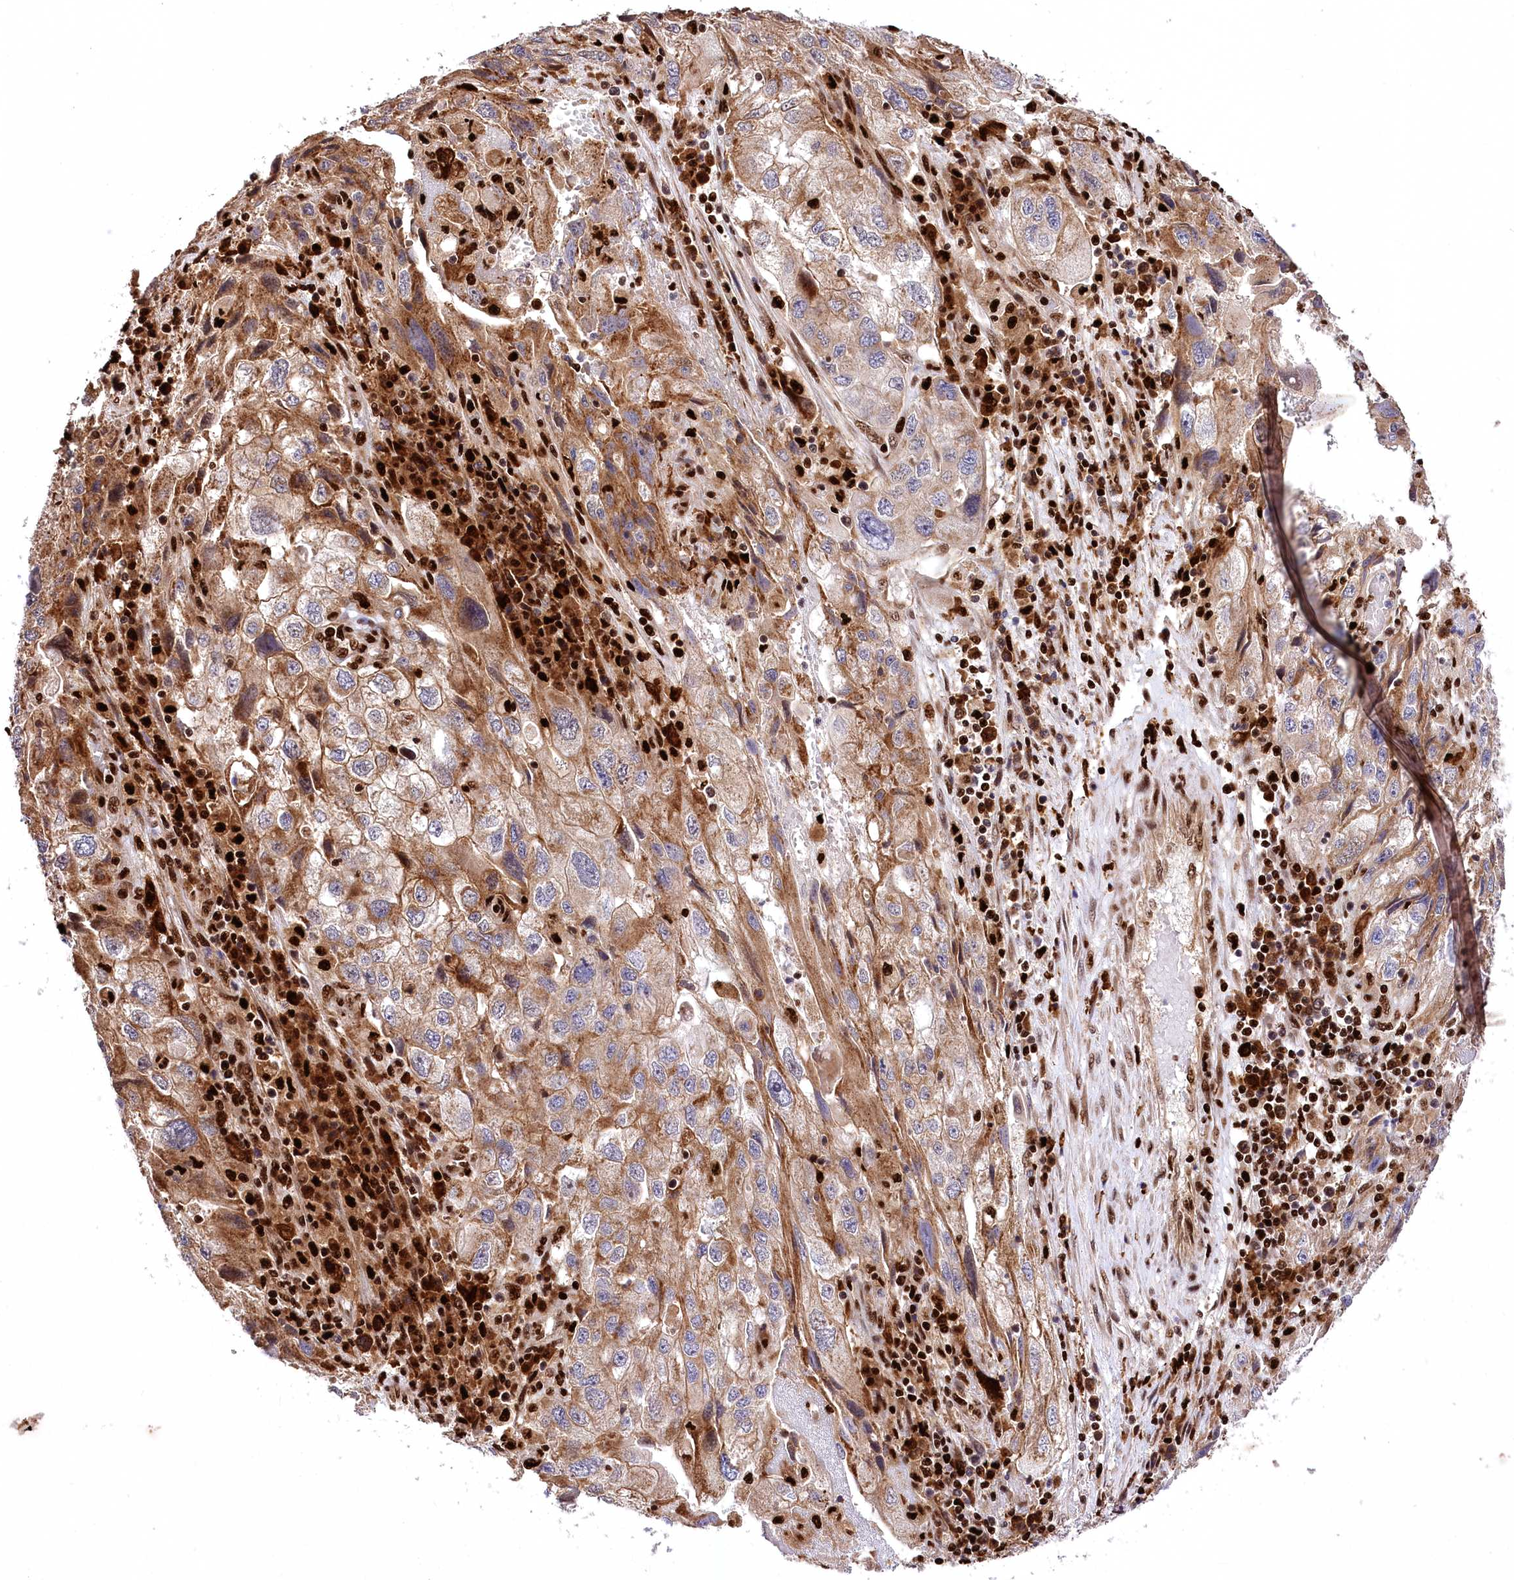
{"staining": {"intensity": "moderate", "quantity": ">75%", "location": "cytoplasmic/membranous"}, "tissue": "endometrial cancer", "cell_type": "Tumor cells", "image_type": "cancer", "snomed": [{"axis": "morphology", "description": "Adenocarcinoma, NOS"}, {"axis": "topography", "description": "Endometrium"}], "caption": "Immunohistochemistry (IHC) staining of endometrial adenocarcinoma, which exhibits medium levels of moderate cytoplasmic/membranous expression in approximately >75% of tumor cells indicating moderate cytoplasmic/membranous protein expression. The staining was performed using DAB (3,3'-diaminobenzidine) (brown) for protein detection and nuclei were counterstained in hematoxylin (blue).", "gene": "FIGN", "patient": {"sex": "female", "age": 49}}